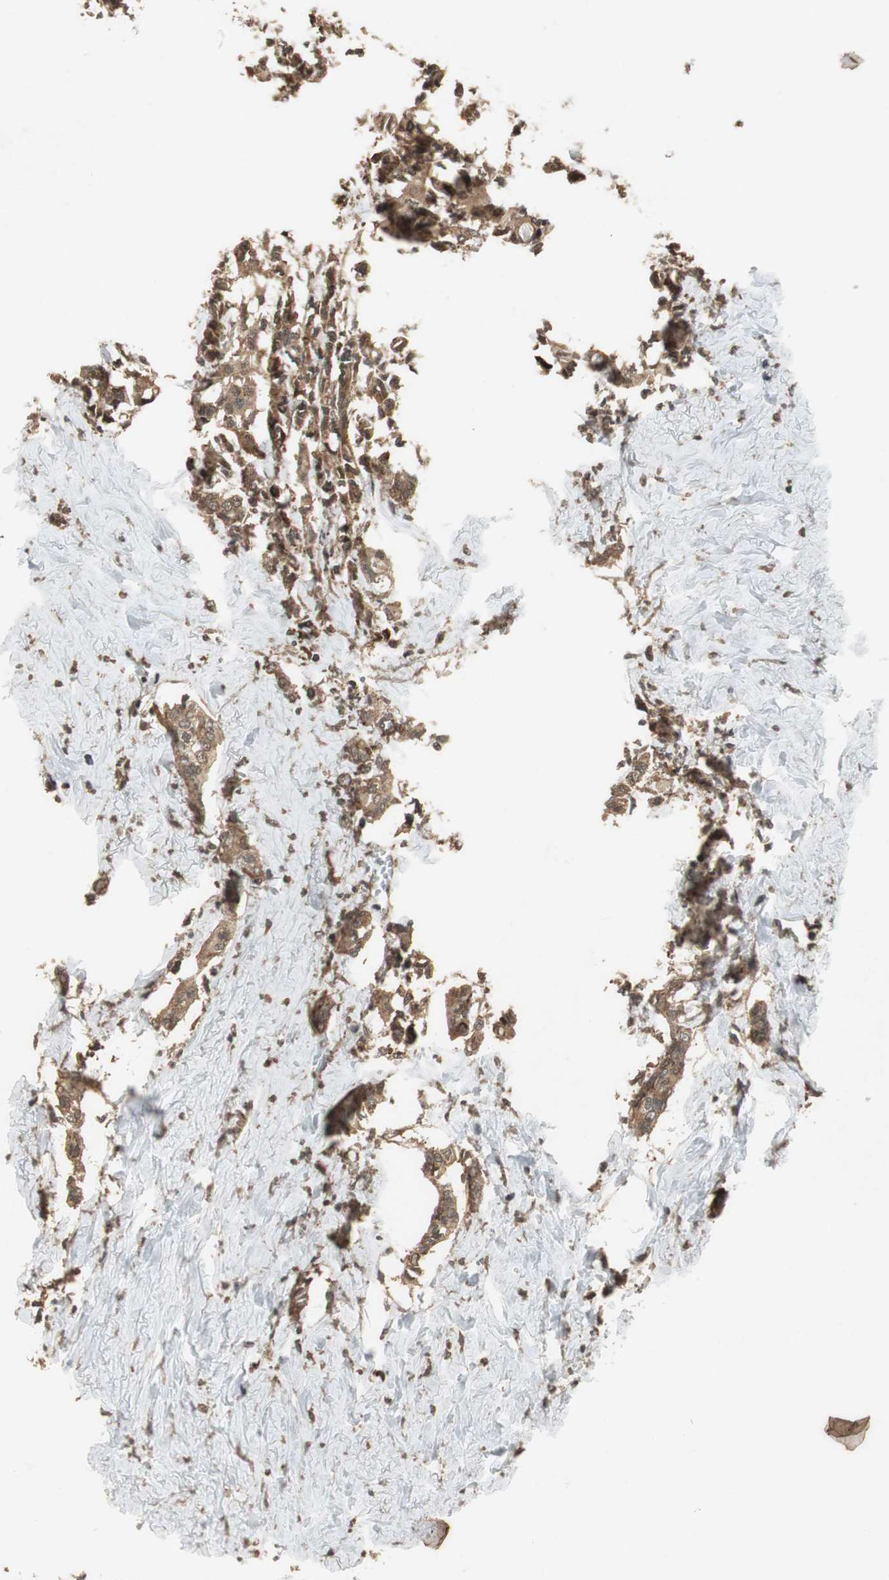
{"staining": {"intensity": "moderate", "quantity": ">75%", "location": "cytoplasmic/membranous"}, "tissue": "breast cancer", "cell_type": "Tumor cells", "image_type": "cancer", "snomed": [{"axis": "morphology", "description": "Duct carcinoma"}, {"axis": "topography", "description": "Breast"}], "caption": "The image reveals a brown stain indicating the presence of a protein in the cytoplasmic/membranous of tumor cells in breast cancer. The protein is shown in brown color, while the nuclei are stained blue.", "gene": "PI4KB", "patient": {"sex": "female", "age": 84}}